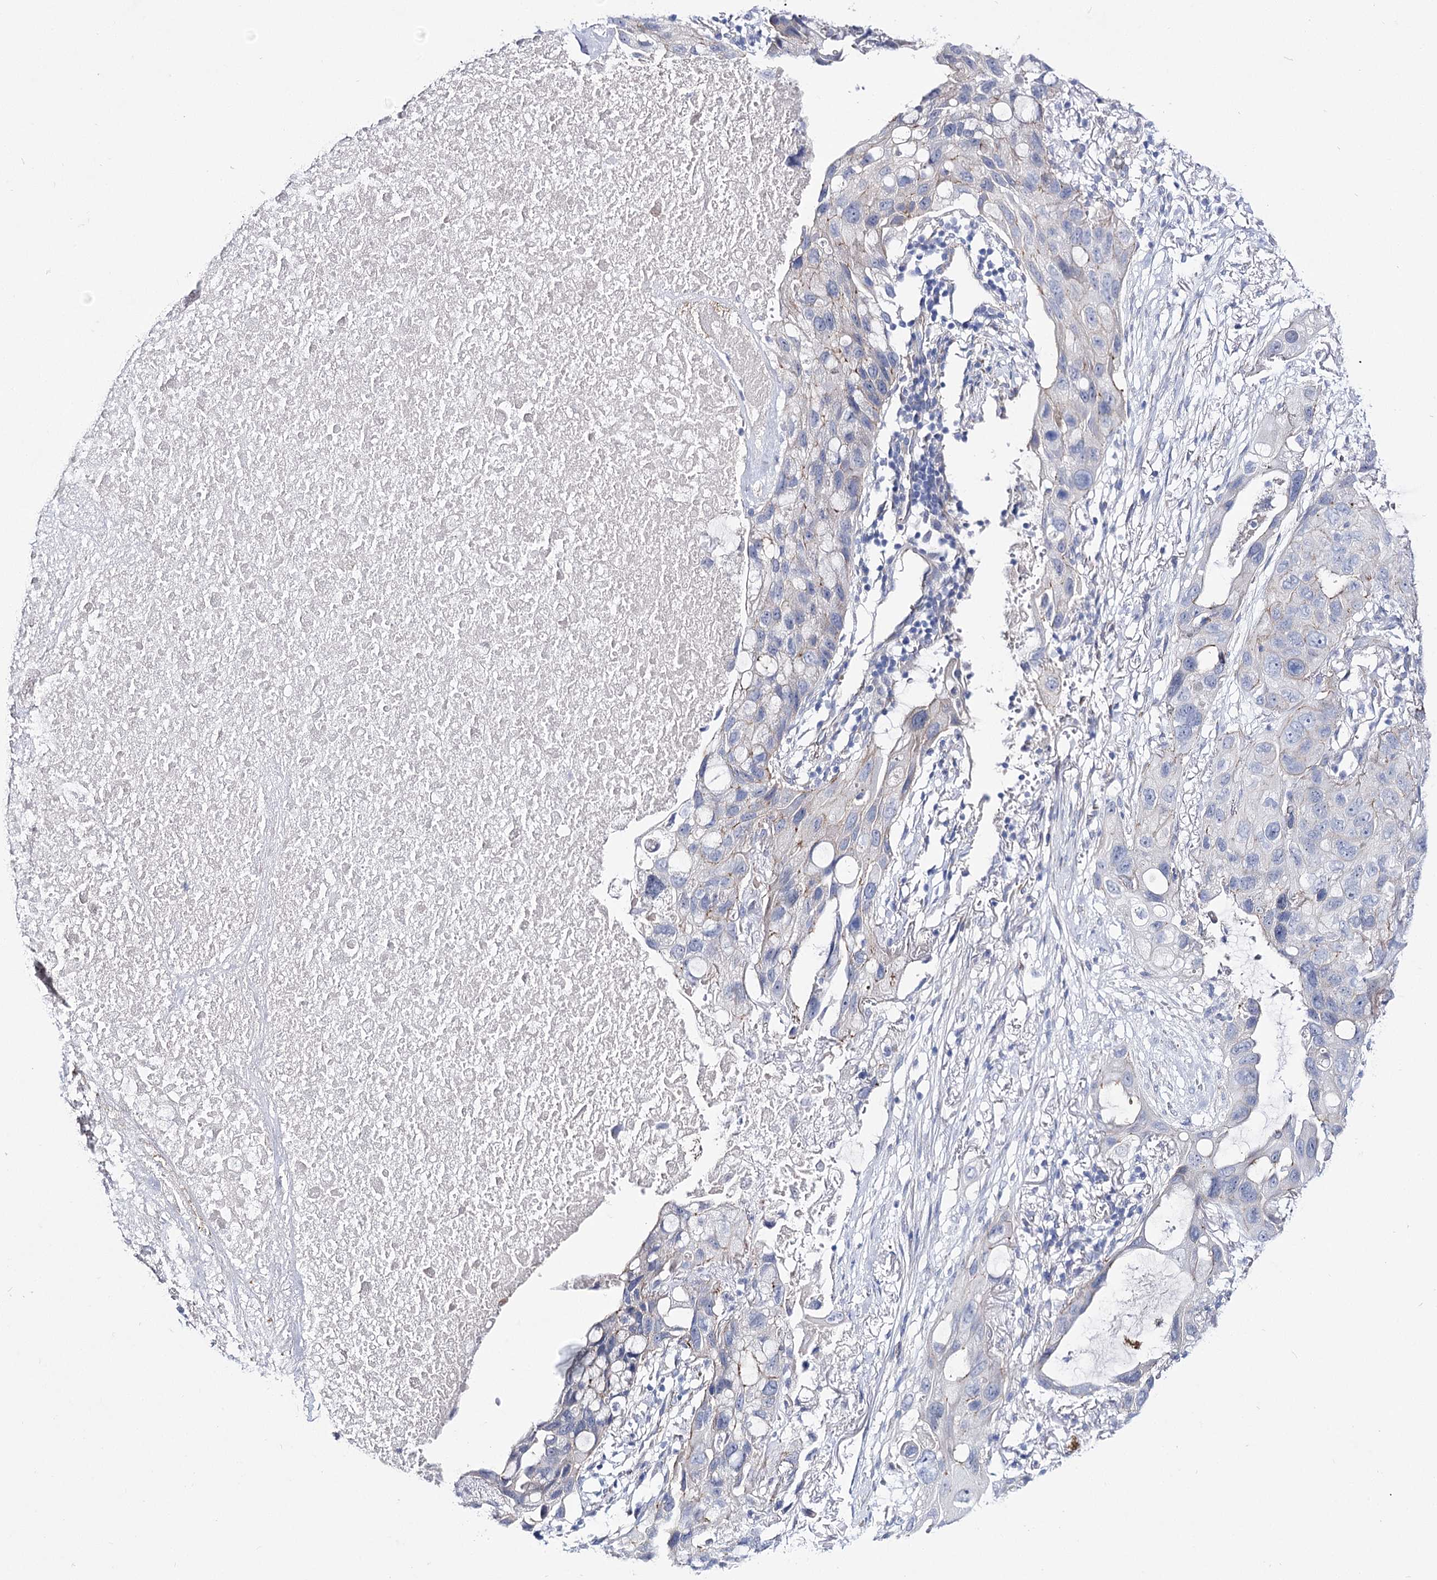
{"staining": {"intensity": "moderate", "quantity": "<25%", "location": "cytoplasmic/membranous"}, "tissue": "lung cancer", "cell_type": "Tumor cells", "image_type": "cancer", "snomed": [{"axis": "morphology", "description": "Squamous cell carcinoma, NOS"}, {"axis": "topography", "description": "Lung"}], "caption": "This is an image of immunohistochemistry staining of squamous cell carcinoma (lung), which shows moderate staining in the cytoplasmic/membranous of tumor cells.", "gene": "NRAP", "patient": {"sex": "female", "age": 73}}